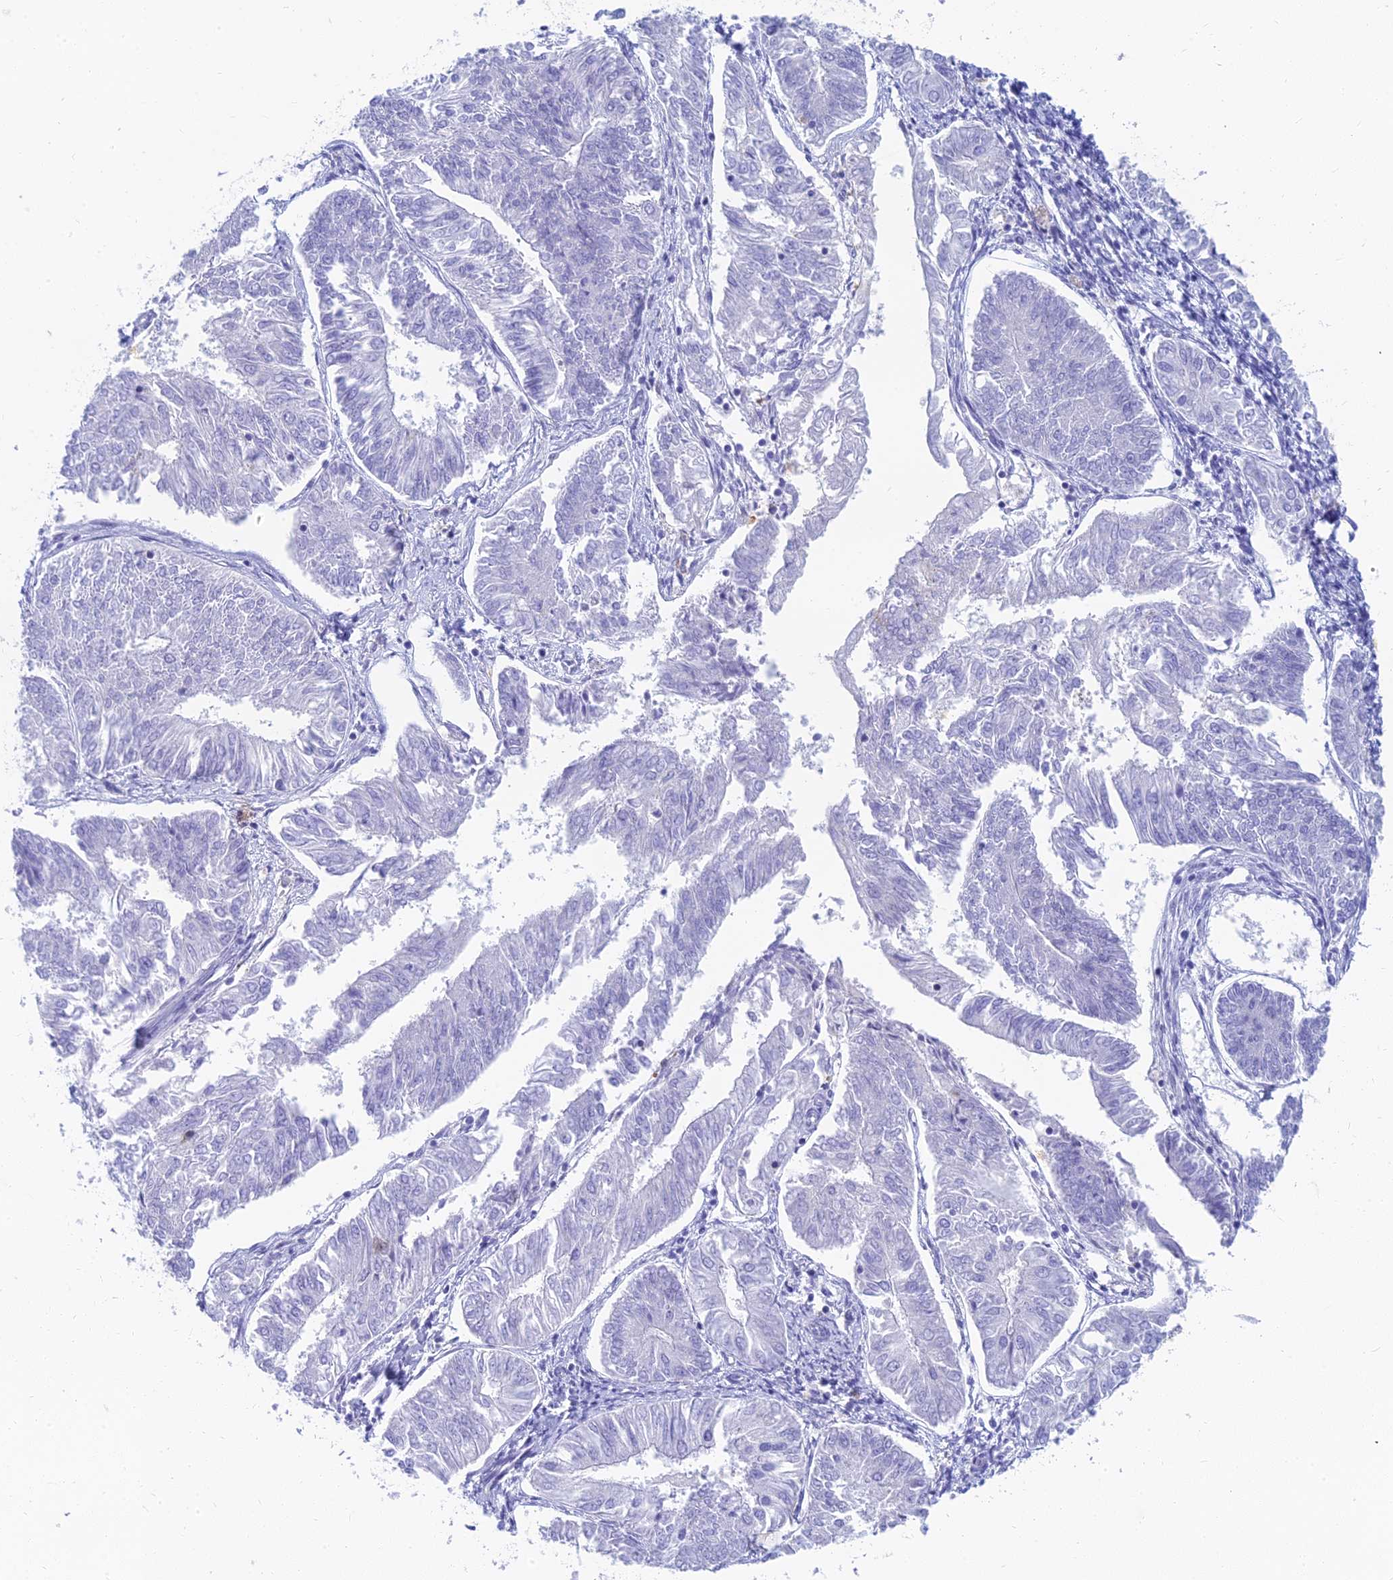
{"staining": {"intensity": "negative", "quantity": "none", "location": "none"}, "tissue": "endometrial cancer", "cell_type": "Tumor cells", "image_type": "cancer", "snomed": [{"axis": "morphology", "description": "Adenocarcinoma, NOS"}, {"axis": "topography", "description": "Endometrium"}], "caption": "DAB (3,3'-diaminobenzidine) immunohistochemical staining of human adenocarcinoma (endometrial) exhibits no significant expression in tumor cells.", "gene": "STRN4", "patient": {"sex": "female", "age": 58}}